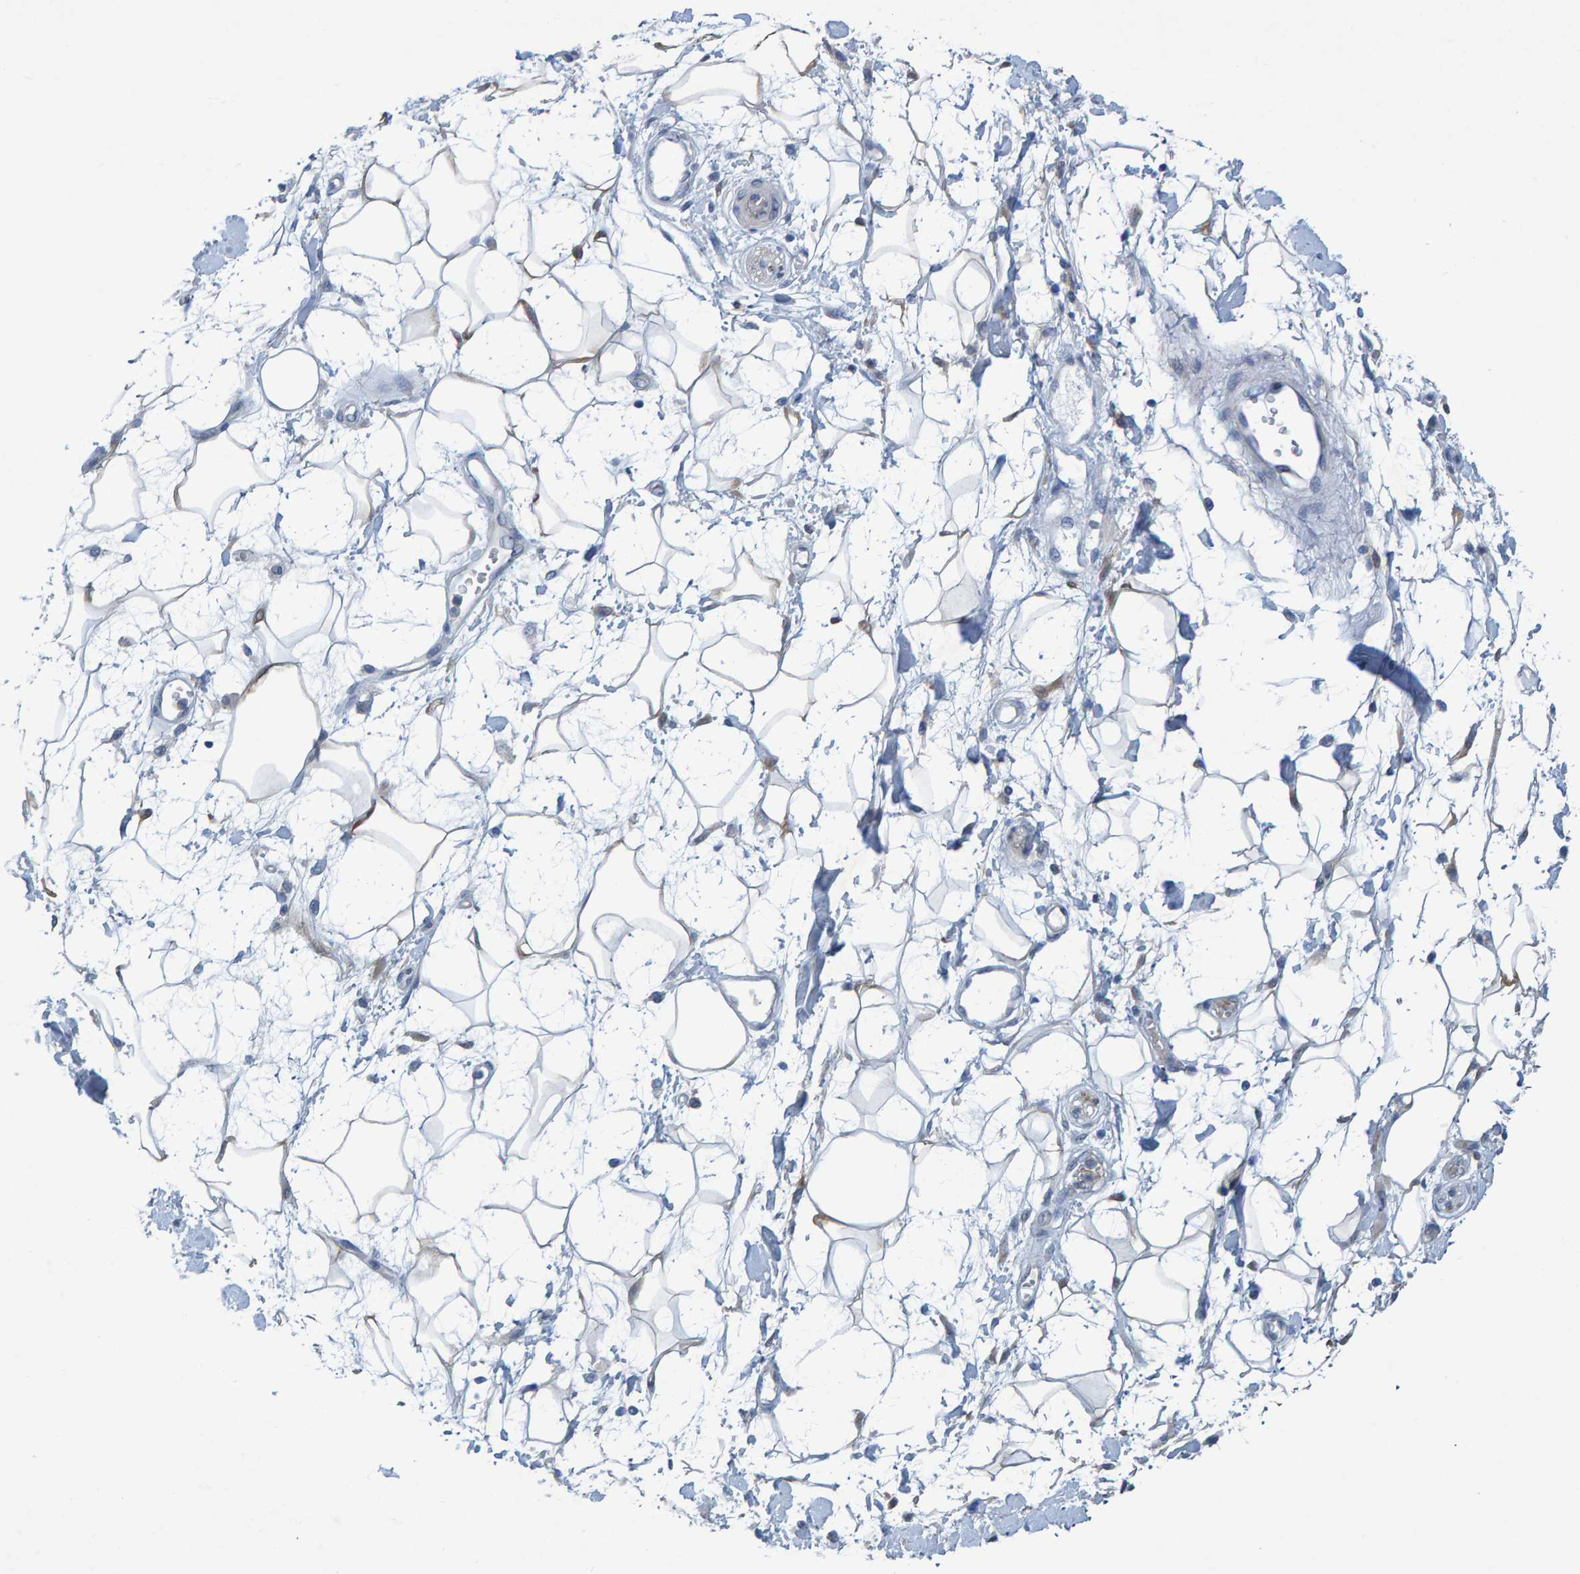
{"staining": {"intensity": "weak", "quantity": "25%-75%", "location": "cytoplasmic/membranous"}, "tissue": "adipose tissue", "cell_type": "Adipocytes", "image_type": "normal", "snomed": [{"axis": "morphology", "description": "Normal tissue, NOS"}, {"axis": "morphology", "description": "Adenocarcinoma, NOS"}, {"axis": "topography", "description": "Duodenum"}, {"axis": "topography", "description": "Peripheral nerve tissue"}], "caption": "High-magnification brightfield microscopy of normal adipose tissue stained with DAB (brown) and counterstained with hematoxylin (blue). adipocytes exhibit weak cytoplasmic/membranous positivity is appreciated in about25%-75% of cells. The staining was performed using DAB, with brown indicating positive protein expression. Nuclei are stained blue with hematoxylin.", "gene": "ALAD", "patient": {"sex": "female", "age": 60}}